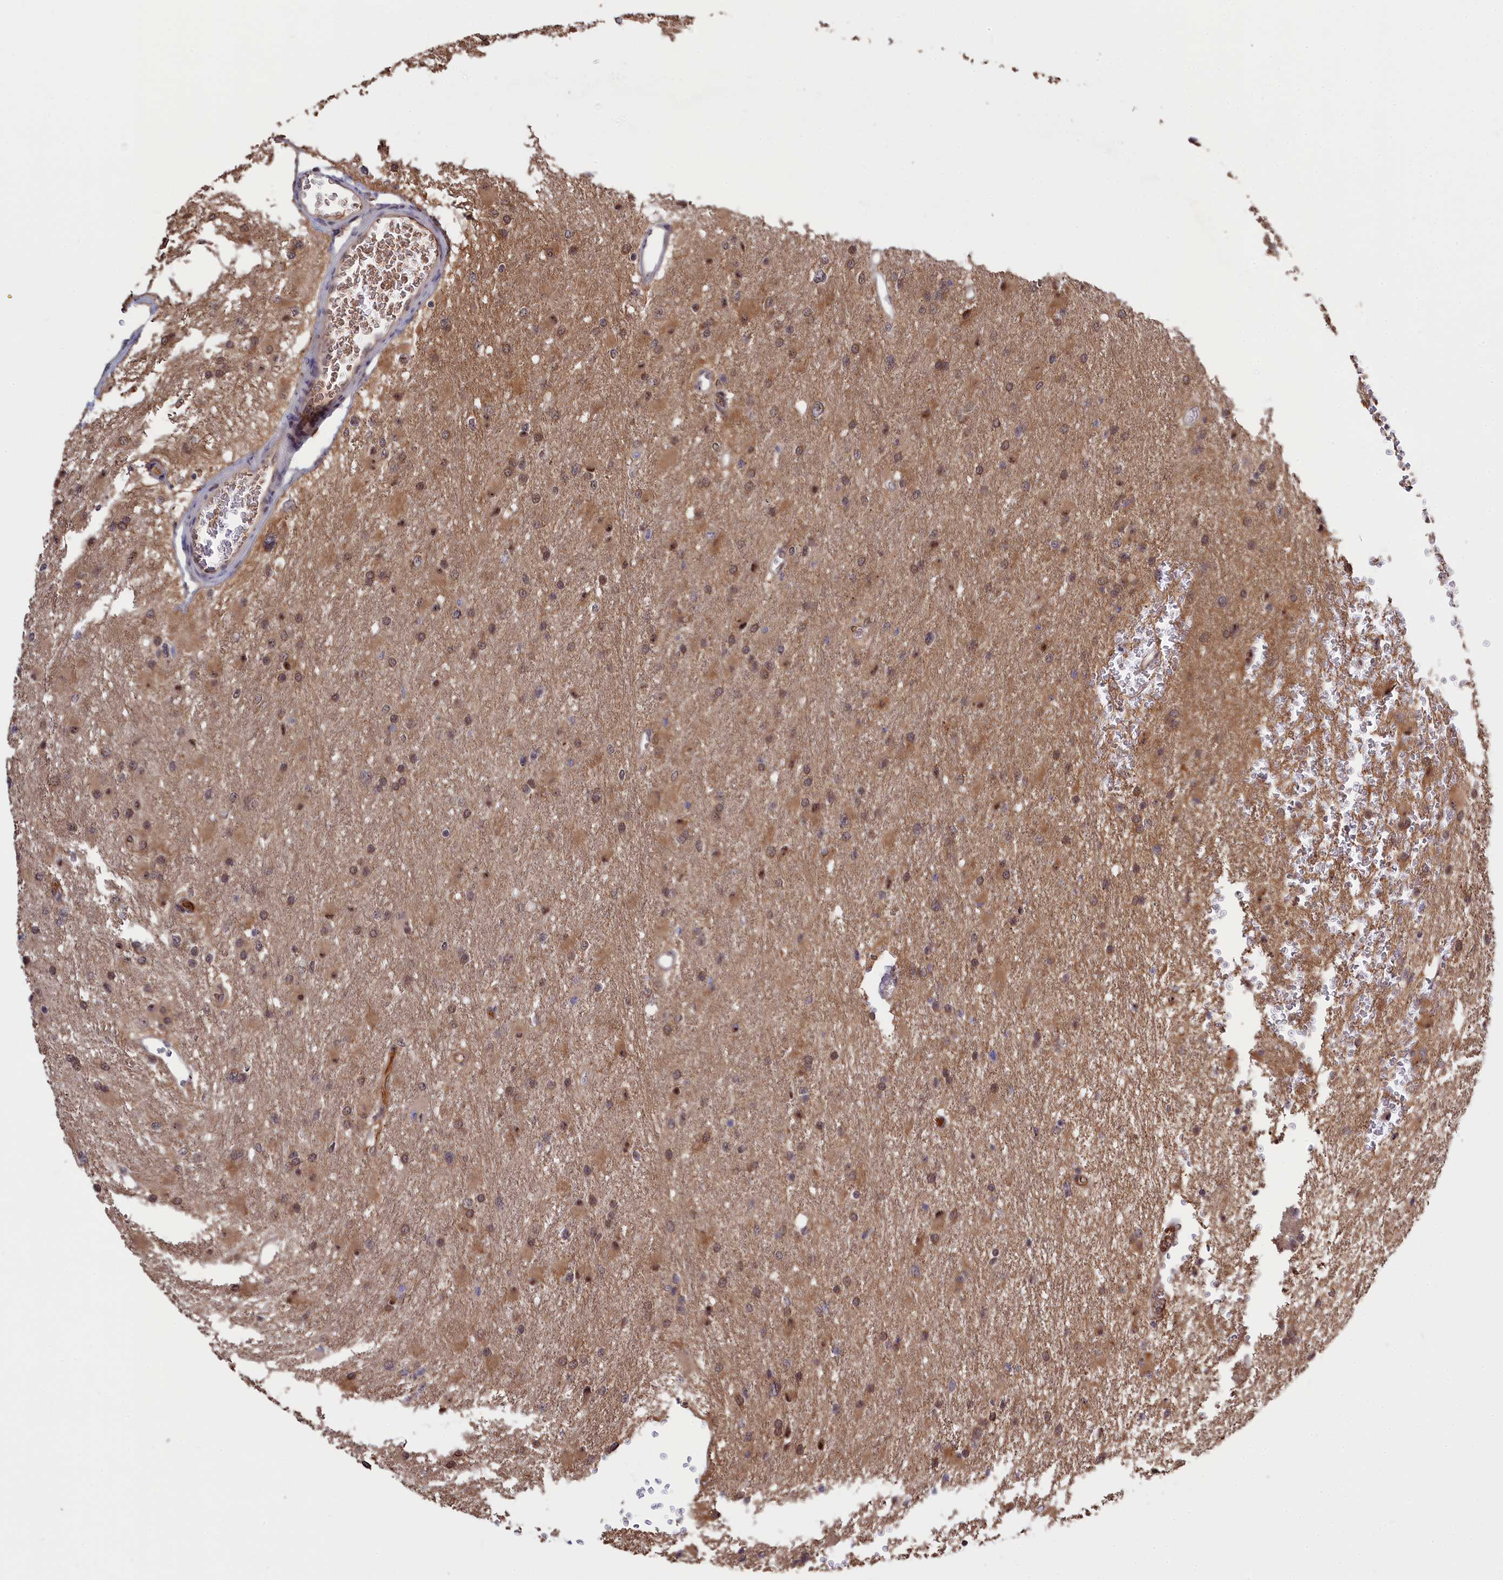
{"staining": {"intensity": "moderate", "quantity": ">75%", "location": "cytoplasmic/membranous,nuclear"}, "tissue": "glioma", "cell_type": "Tumor cells", "image_type": "cancer", "snomed": [{"axis": "morphology", "description": "Glioma, malignant, High grade"}, {"axis": "topography", "description": "Cerebral cortex"}], "caption": "Protein staining displays moderate cytoplasmic/membranous and nuclear expression in about >75% of tumor cells in glioma.", "gene": "TAB1", "patient": {"sex": "female", "age": 36}}